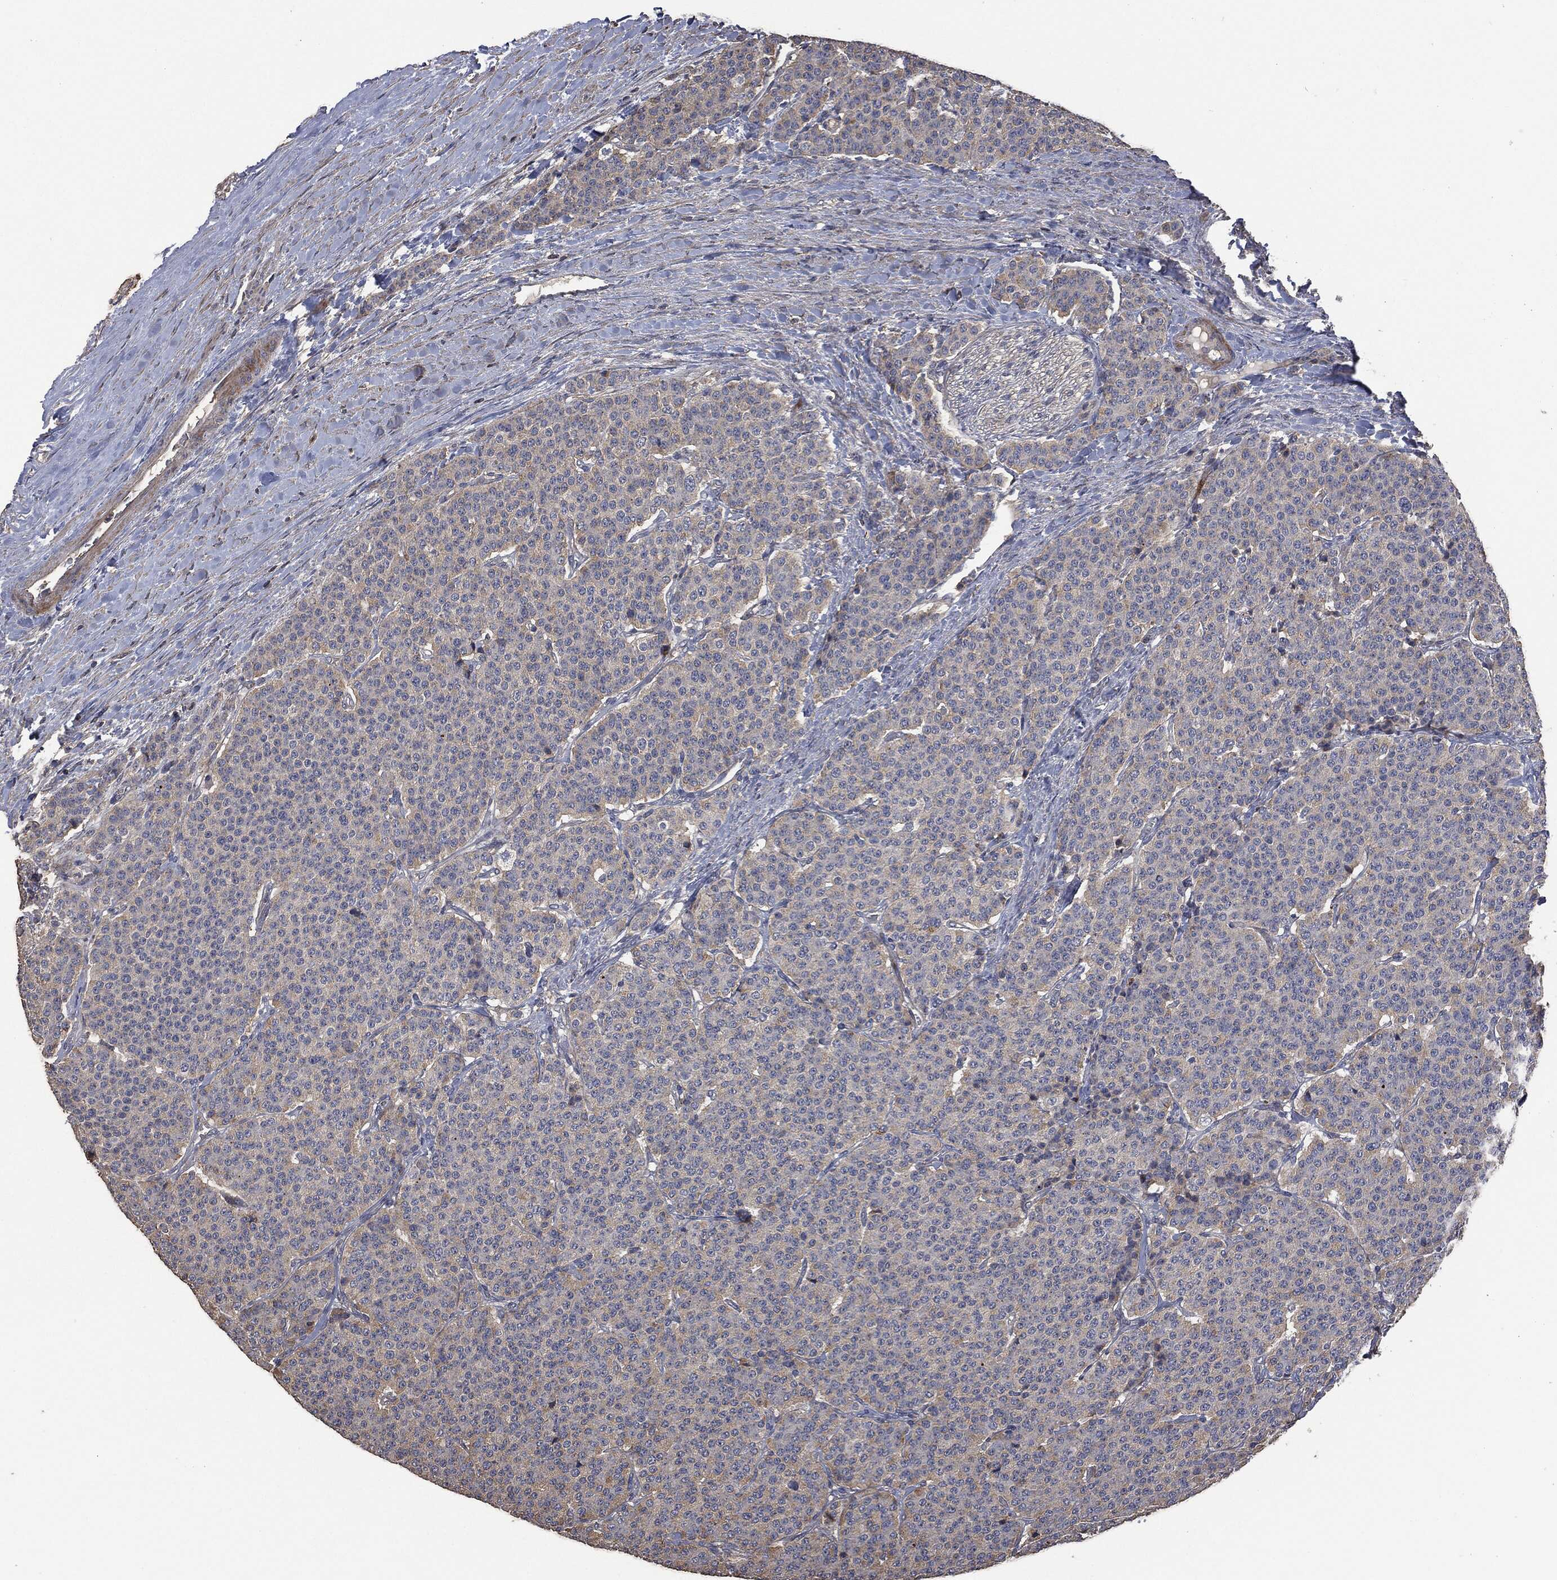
{"staining": {"intensity": "moderate", "quantity": "<25%", "location": "cytoplasmic/membranous"}, "tissue": "carcinoid", "cell_type": "Tumor cells", "image_type": "cancer", "snomed": [{"axis": "morphology", "description": "Carcinoid, malignant, NOS"}, {"axis": "topography", "description": "Small intestine"}], "caption": "The photomicrograph exhibits a brown stain indicating the presence of a protein in the cytoplasmic/membranous of tumor cells in carcinoid. (DAB (3,3'-diaminobenzidine) = brown stain, brightfield microscopy at high magnification).", "gene": "MSLN", "patient": {"sex": "female", "age": 58}}